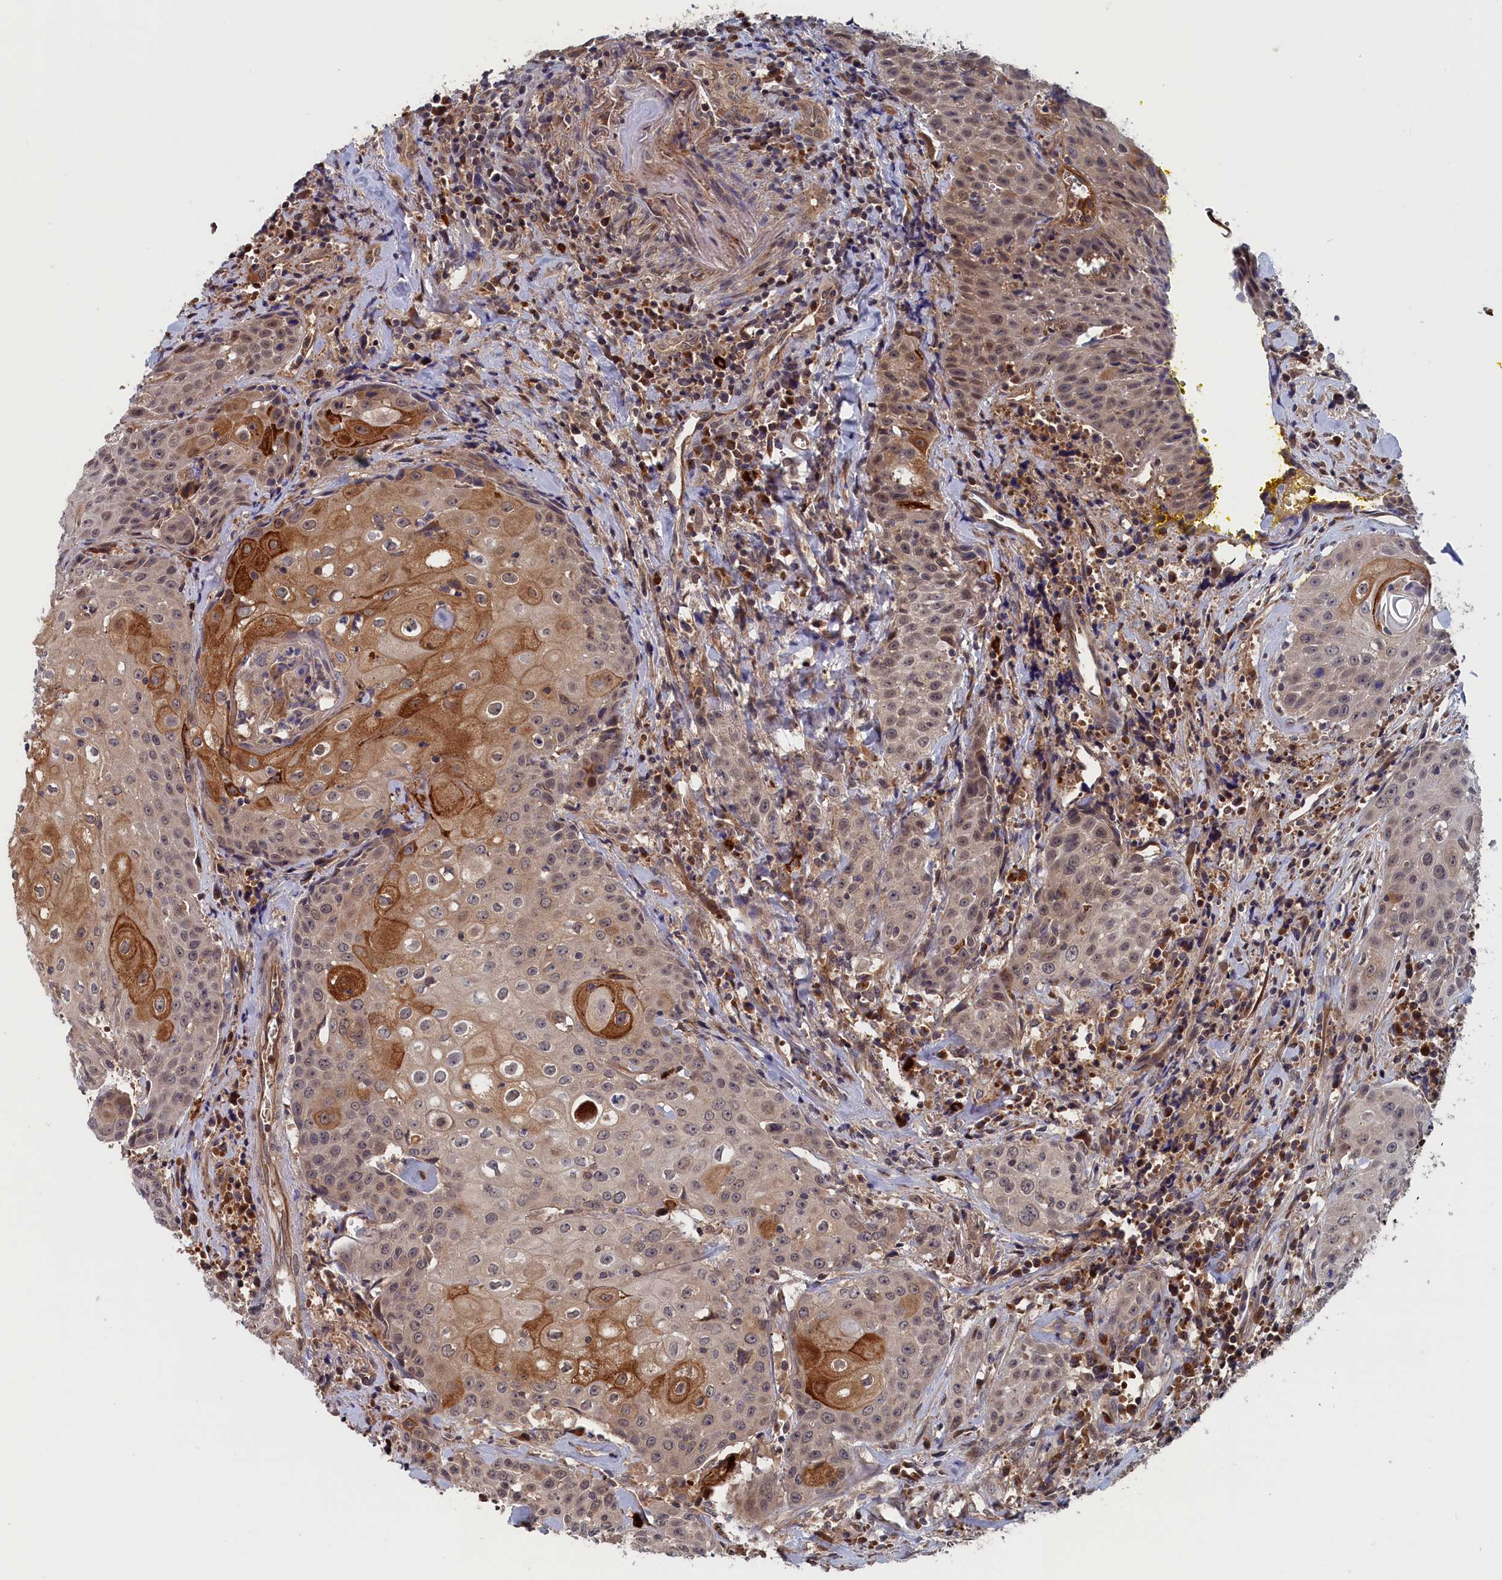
{"staining": {"intensity": "moderate", "quantity": "<25%", "location": "cytoplasmic/membranous"}, "tissue": "head and neck cancer", "cell_type": "Tumor cells", "image_type": "cancer", "snomed": [{"axis": "morphology", "description": "Squamous cell carcinoma, NOS"}, {"axis": "topography", "description": "Oral tissue"}, {"axis": "topography", "description": "Head-Neck"}], "caption": "Immunohistochemistry (IHC) of head and neck cancer (squamous cell carcinoma) displays low levels of moderate cytoplasmic/membranous positivity in approximately <25% of tumor cells.", "gene": "TRAPPC2L", "patient": {"sex": "female", "age": 82}}